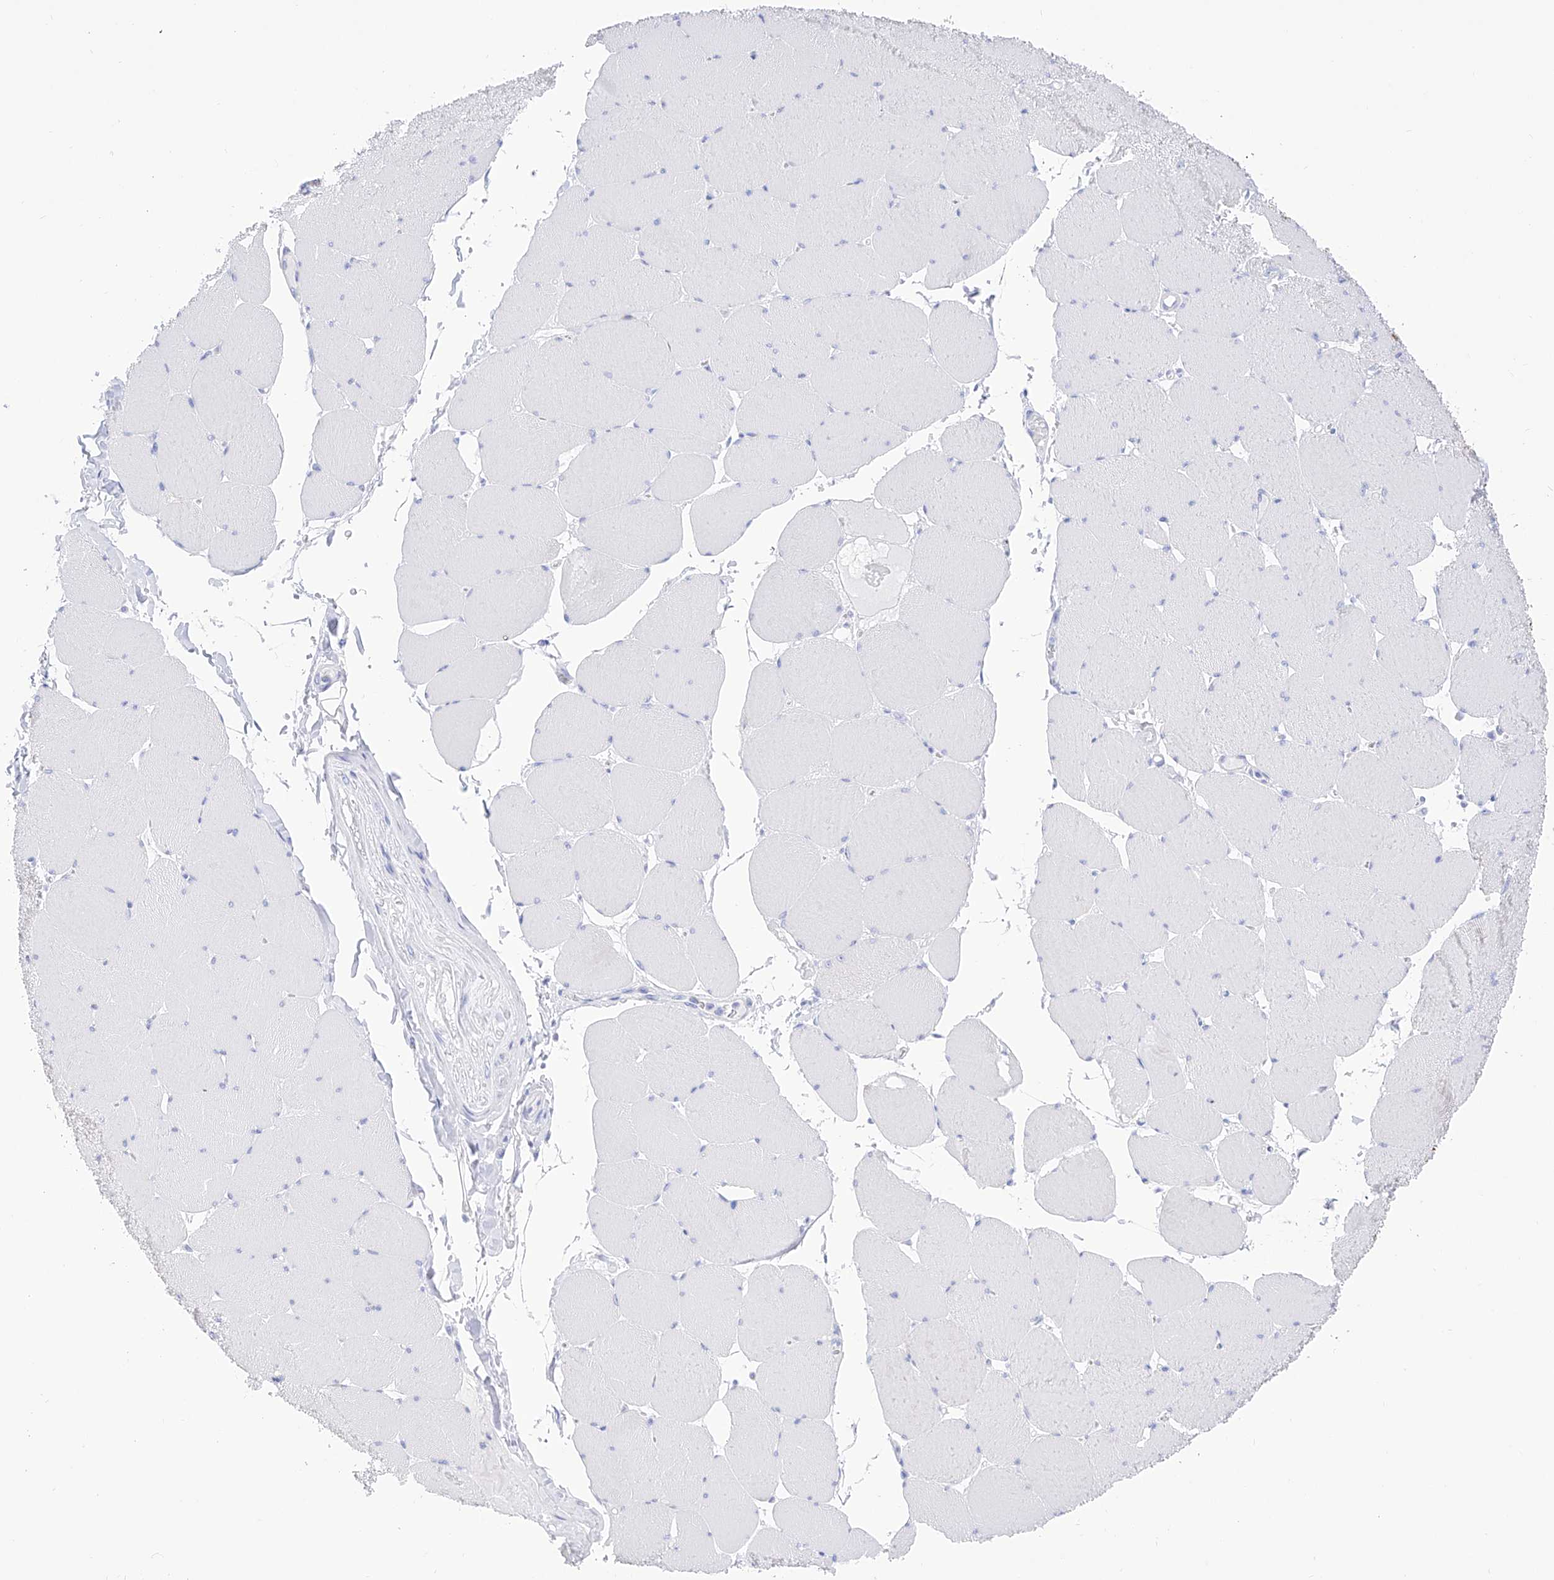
{"staining": {"intensity": "negative", "quantity": "none", "location": "none"}, "tissue": "skeletal muscle", "cell_type": "Myocytes", "image_type": "normal", "snomed": [{"axis": "morphology", "description": "Normal tissue, NOS"}, {"axis": "topography", "description": "Skeletal muscle"}, {"axis": "topography", "description": "Head-Neck"}], "caption": "Human skeletal muscle stained for a protein using immunohistochemistry (IHC) displays no expression in myocytes.", "gene": "TRPC7", "patient": {"sex": "male", "age": 66}}